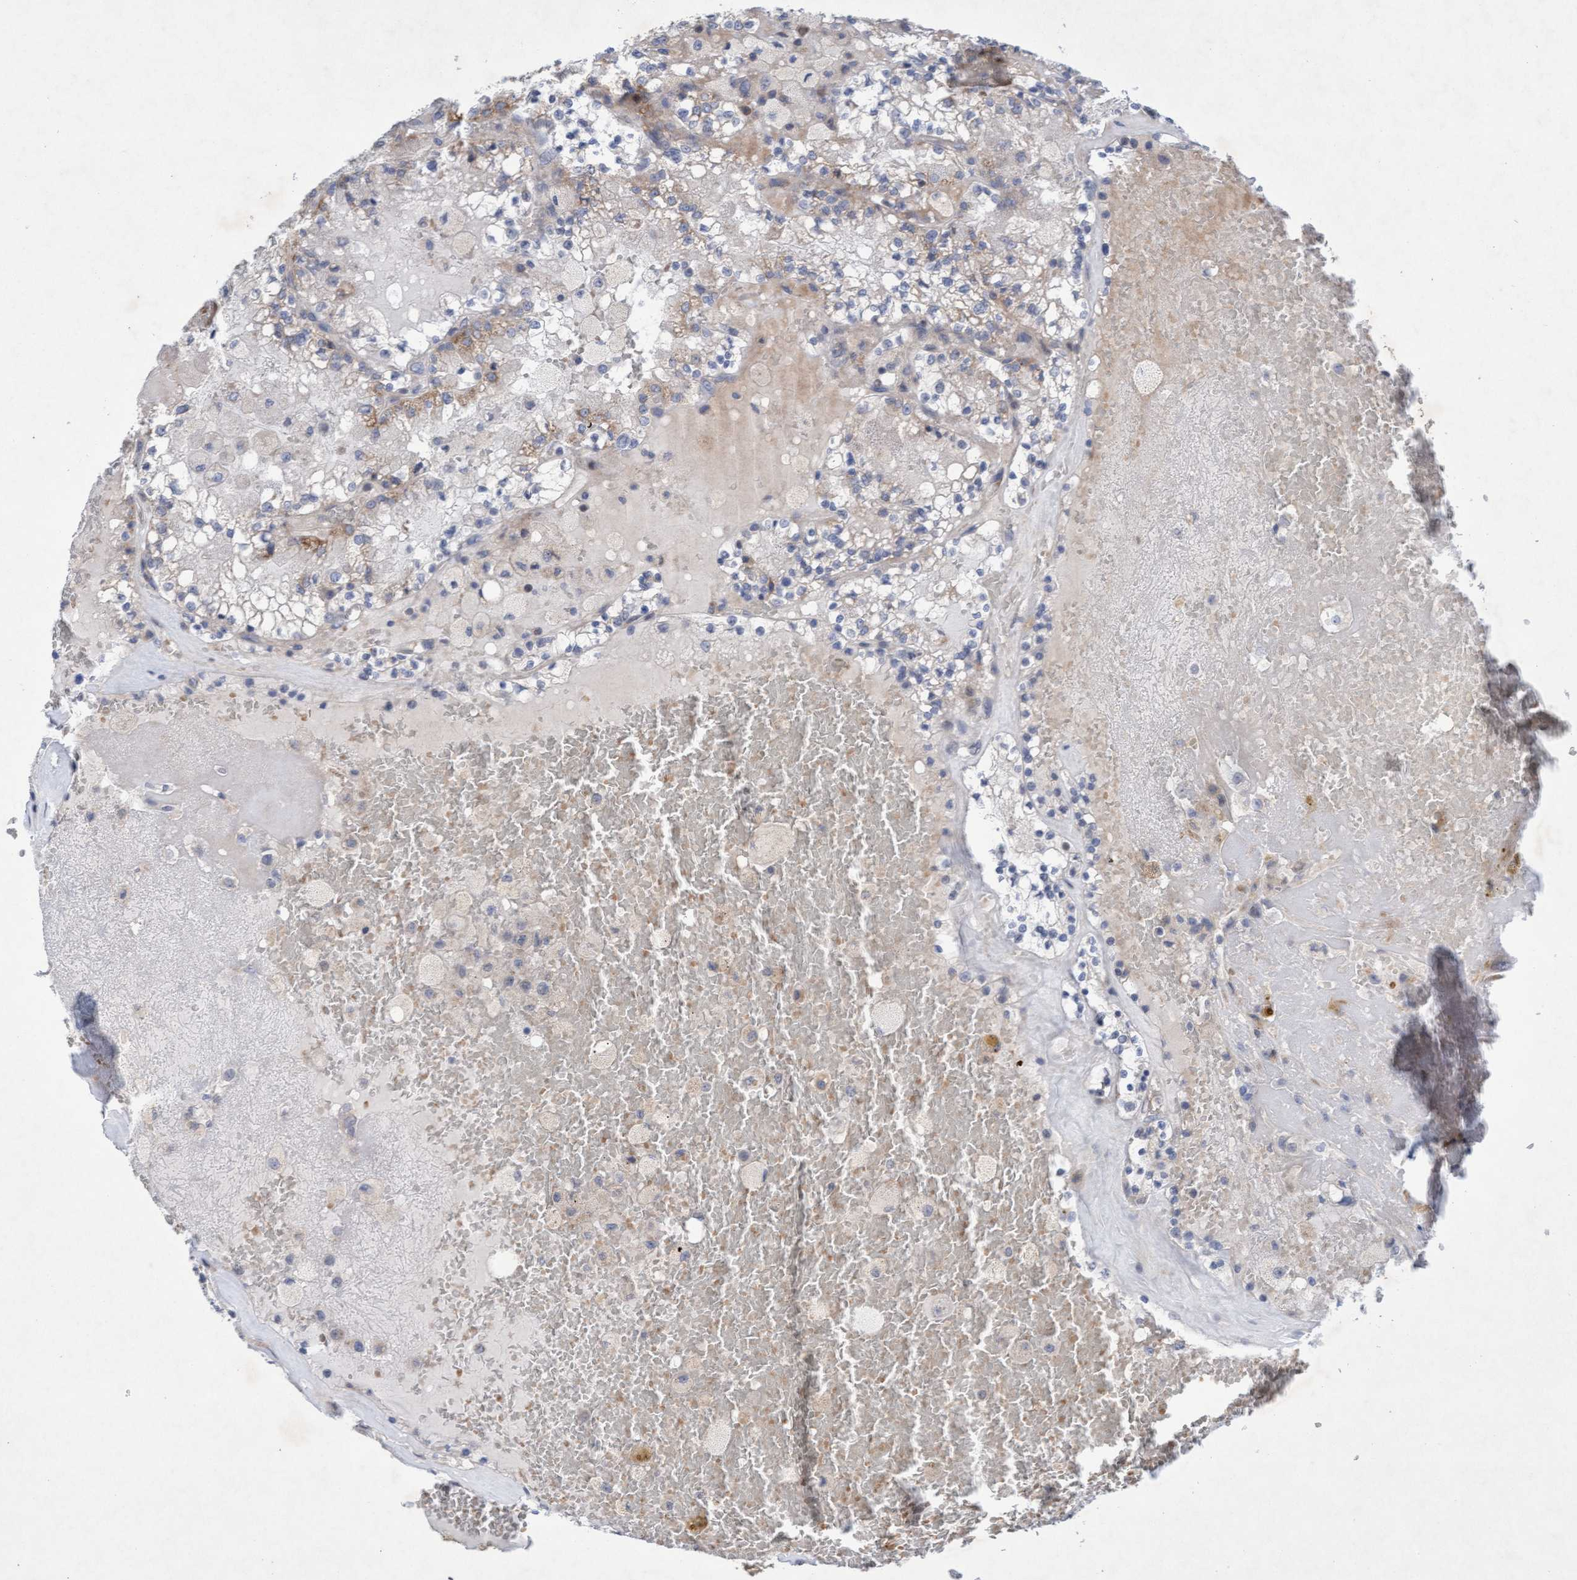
{"staining": {"intensity": "weak", "quantity": "25%-75%", "location": "cytoplasmic/membranous"}, "tissue": "renal cancer", "cell_type": "Tumor cells", "image_type": "cancer", "snomed": [{"axis": "morphology", "description": "Adenocarcinoma, NOS"}, {"axis": "topography", "description": "Kidney"}], "caption": "Renal cancer was stained to show a protein in brown. There is low levels of weak cytoplasmic/membranous positivity in approximately 25%-75% of tumor cells.", "gene": "DDHD2", "patient": {"sex": "female", "age": 56}}